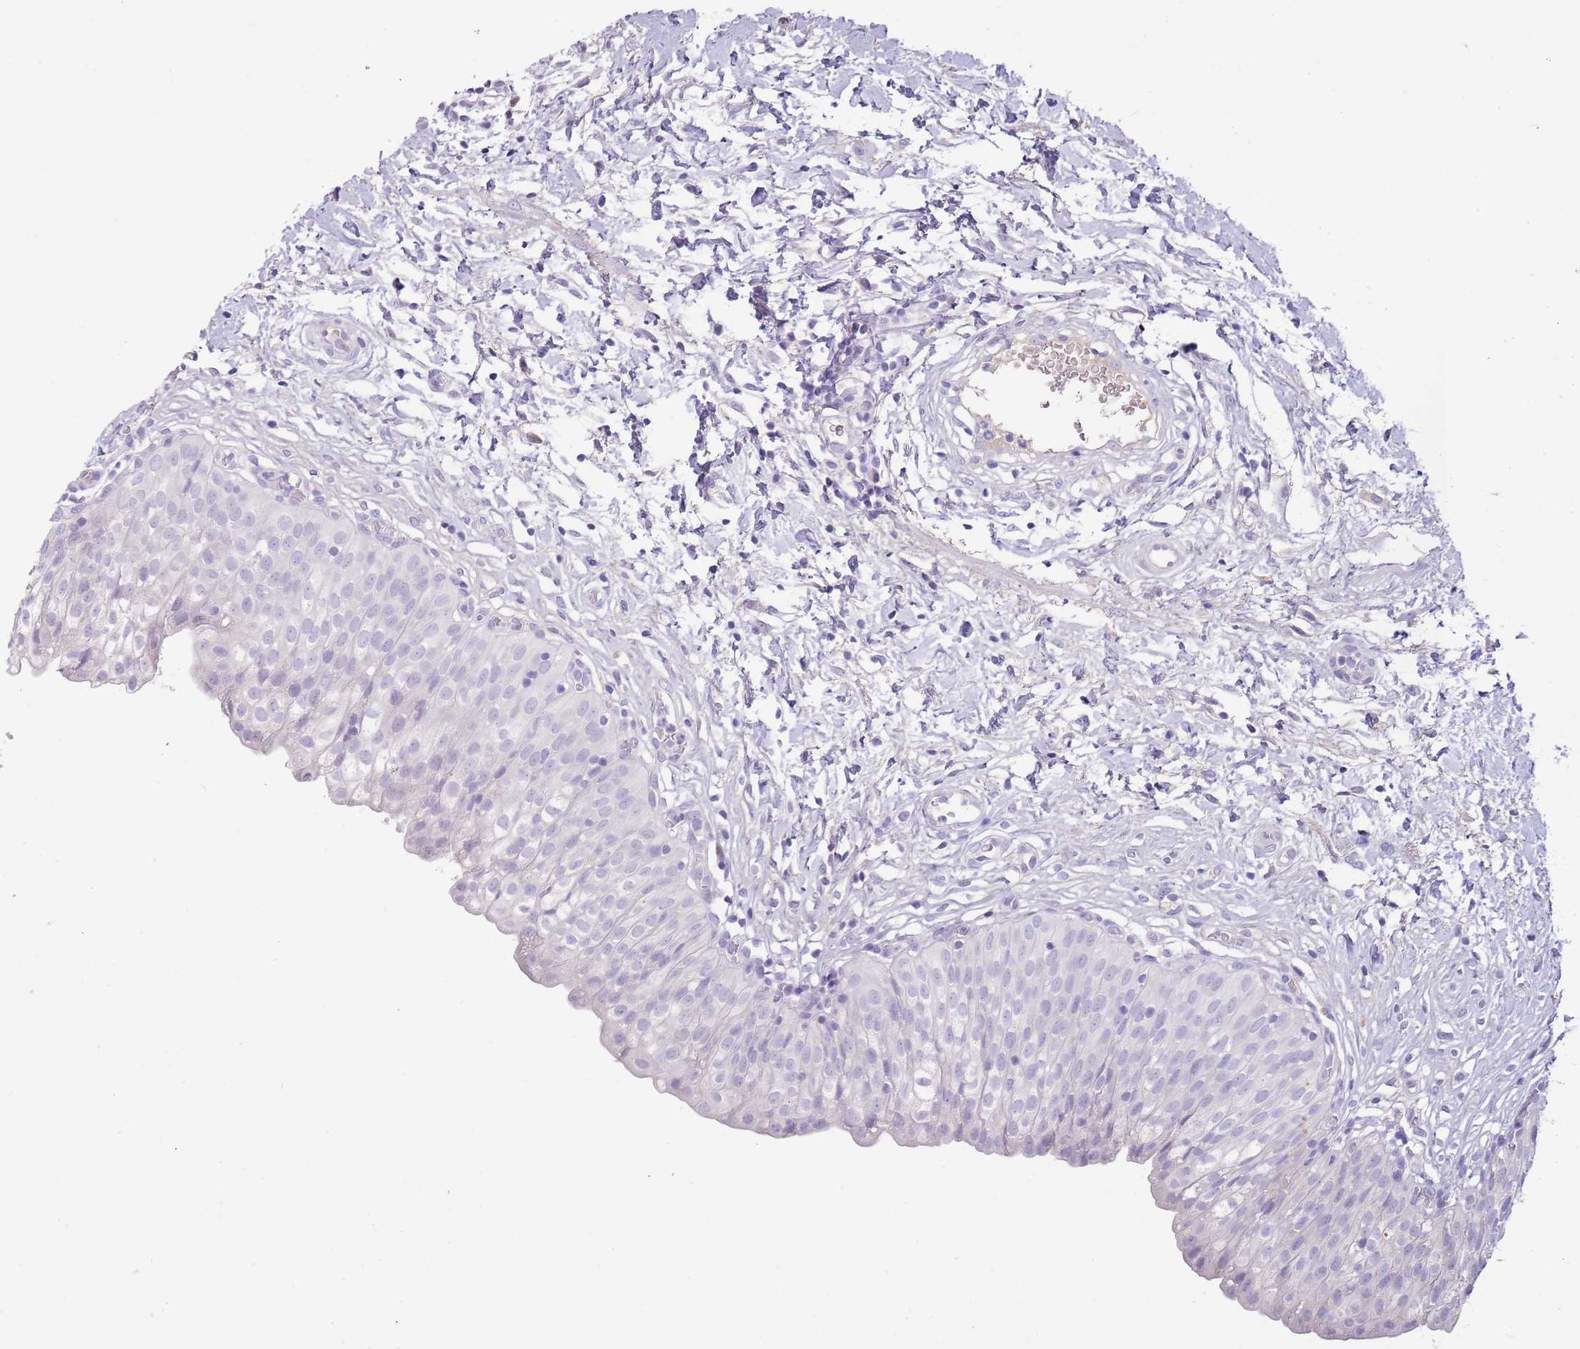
{"staining": {"intensity": "negative", "quantity": "none", "location": "none"}, "tissue": "urinary bladder", "cell_type": "Urothelial cells", "image_type": "normal", "snomed": [{"axis": "morphology", "description": "Normal tissue, NOS"}, {"axis": "topography", "description": "Urinary bladder"}], "caption": "High magnification brightfield microscopy of unremarkable urinary bladder stained with DAB (brown) and counterstained with hematoxylin (blue): urothelial cells show no significant positivity. (Brightfield microscopy of DAB (3,3'-diaminobenzidine) immunohistochemistry at high magnification).", "gene": "TOX2", "patient": {"sex": "male", "age": 55}}